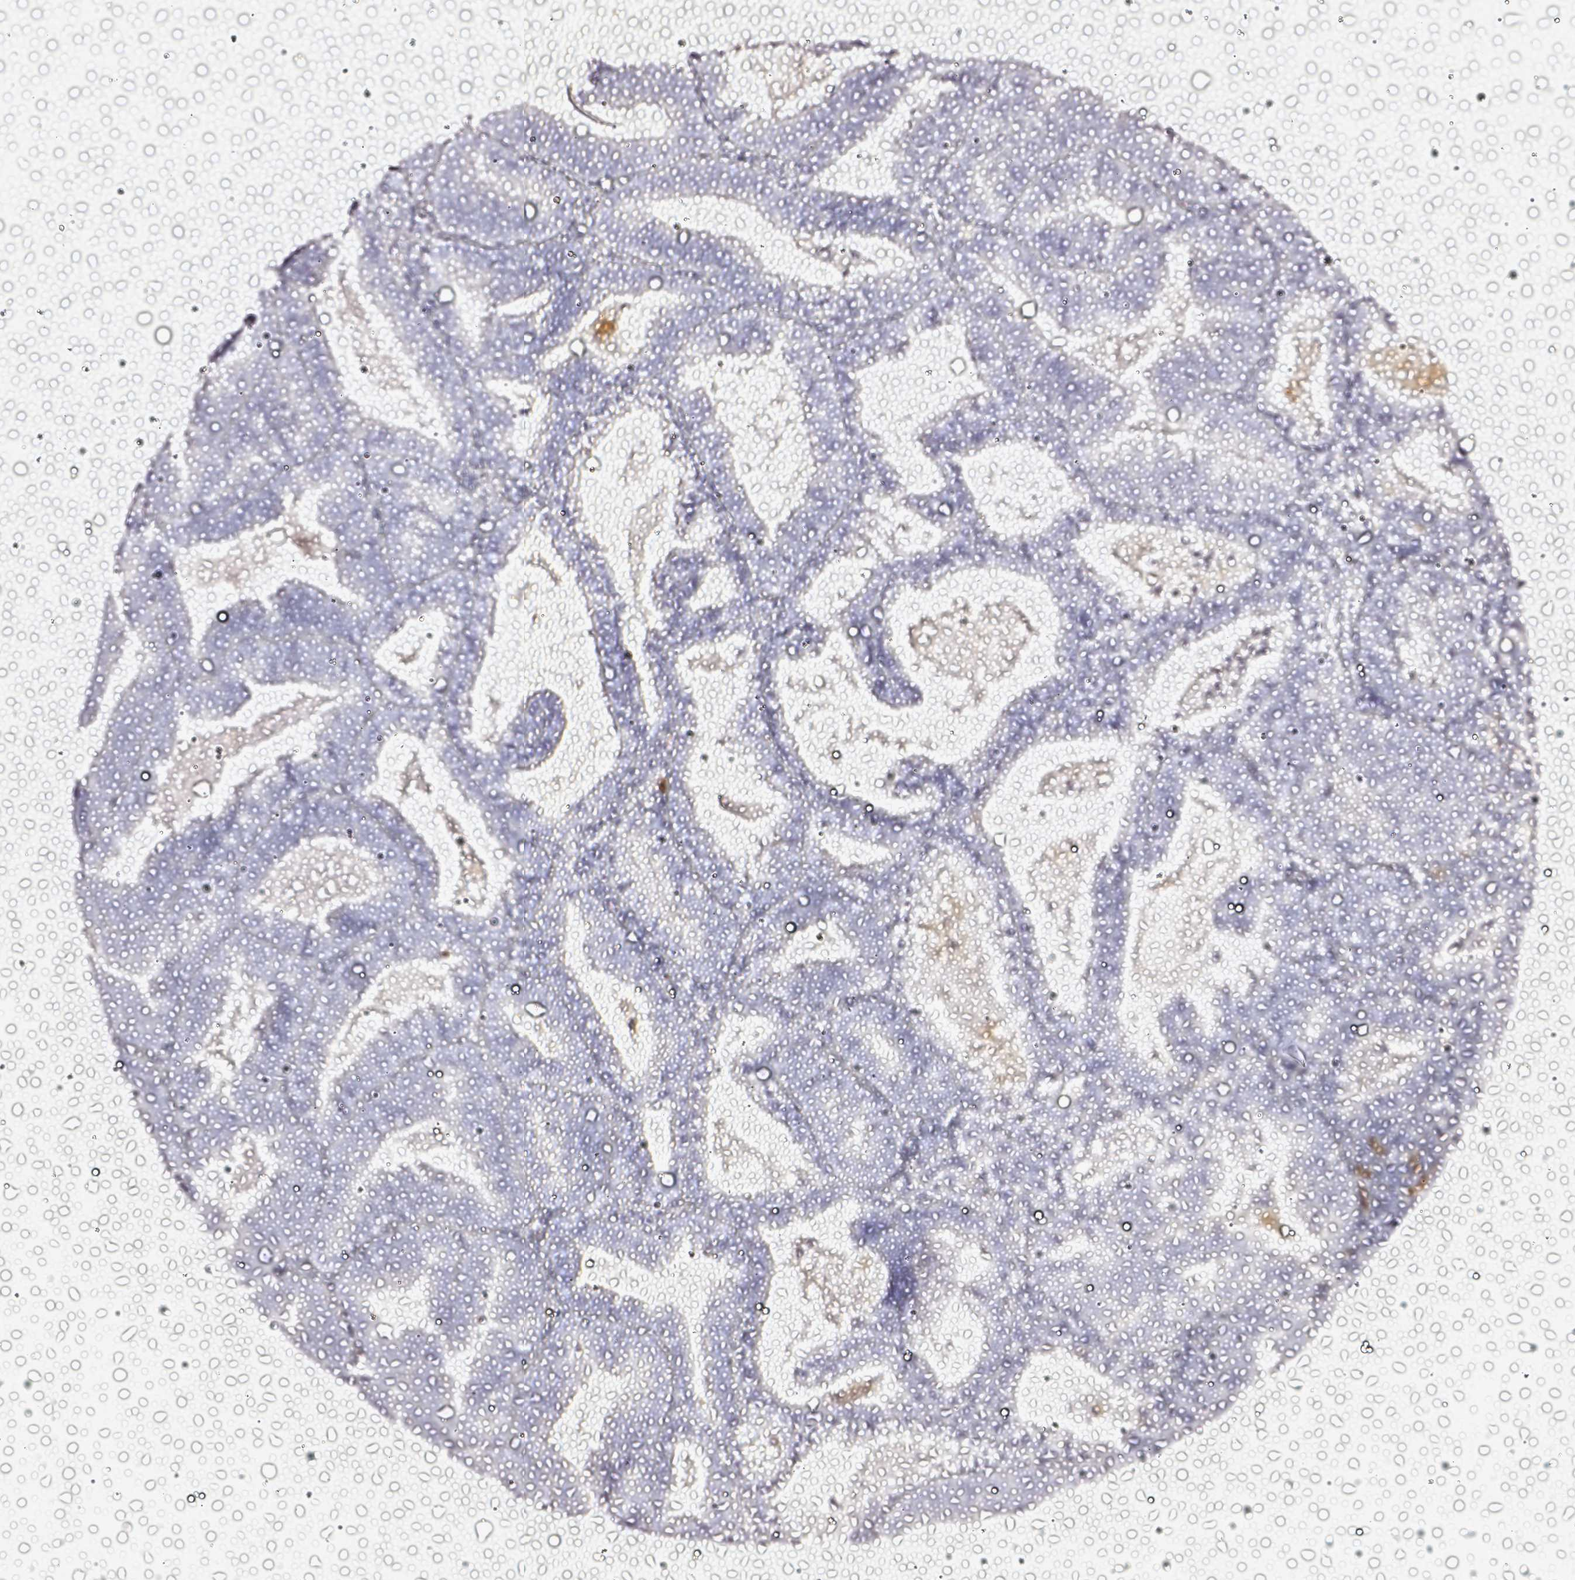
{"staining": {"intensity": "negative", "quantity": "none", "location": "none"}, "tissue": "endometrial cancer", "cell_type": "Tumor cells", "image_type": "cancer", "snomed": [{"axis": "morphology", "description": "Adenocarcinoma, NOS"}, {"axis": "topography", "description": "Endometrium"}], "caption": "The immunohistochemistry photomicrograph has no significant positivity in tumor cells of endometrial adenocarcinoma tissue.", "gene": "CYB561A3", "patient": {"sex": "female", "age": 80}}